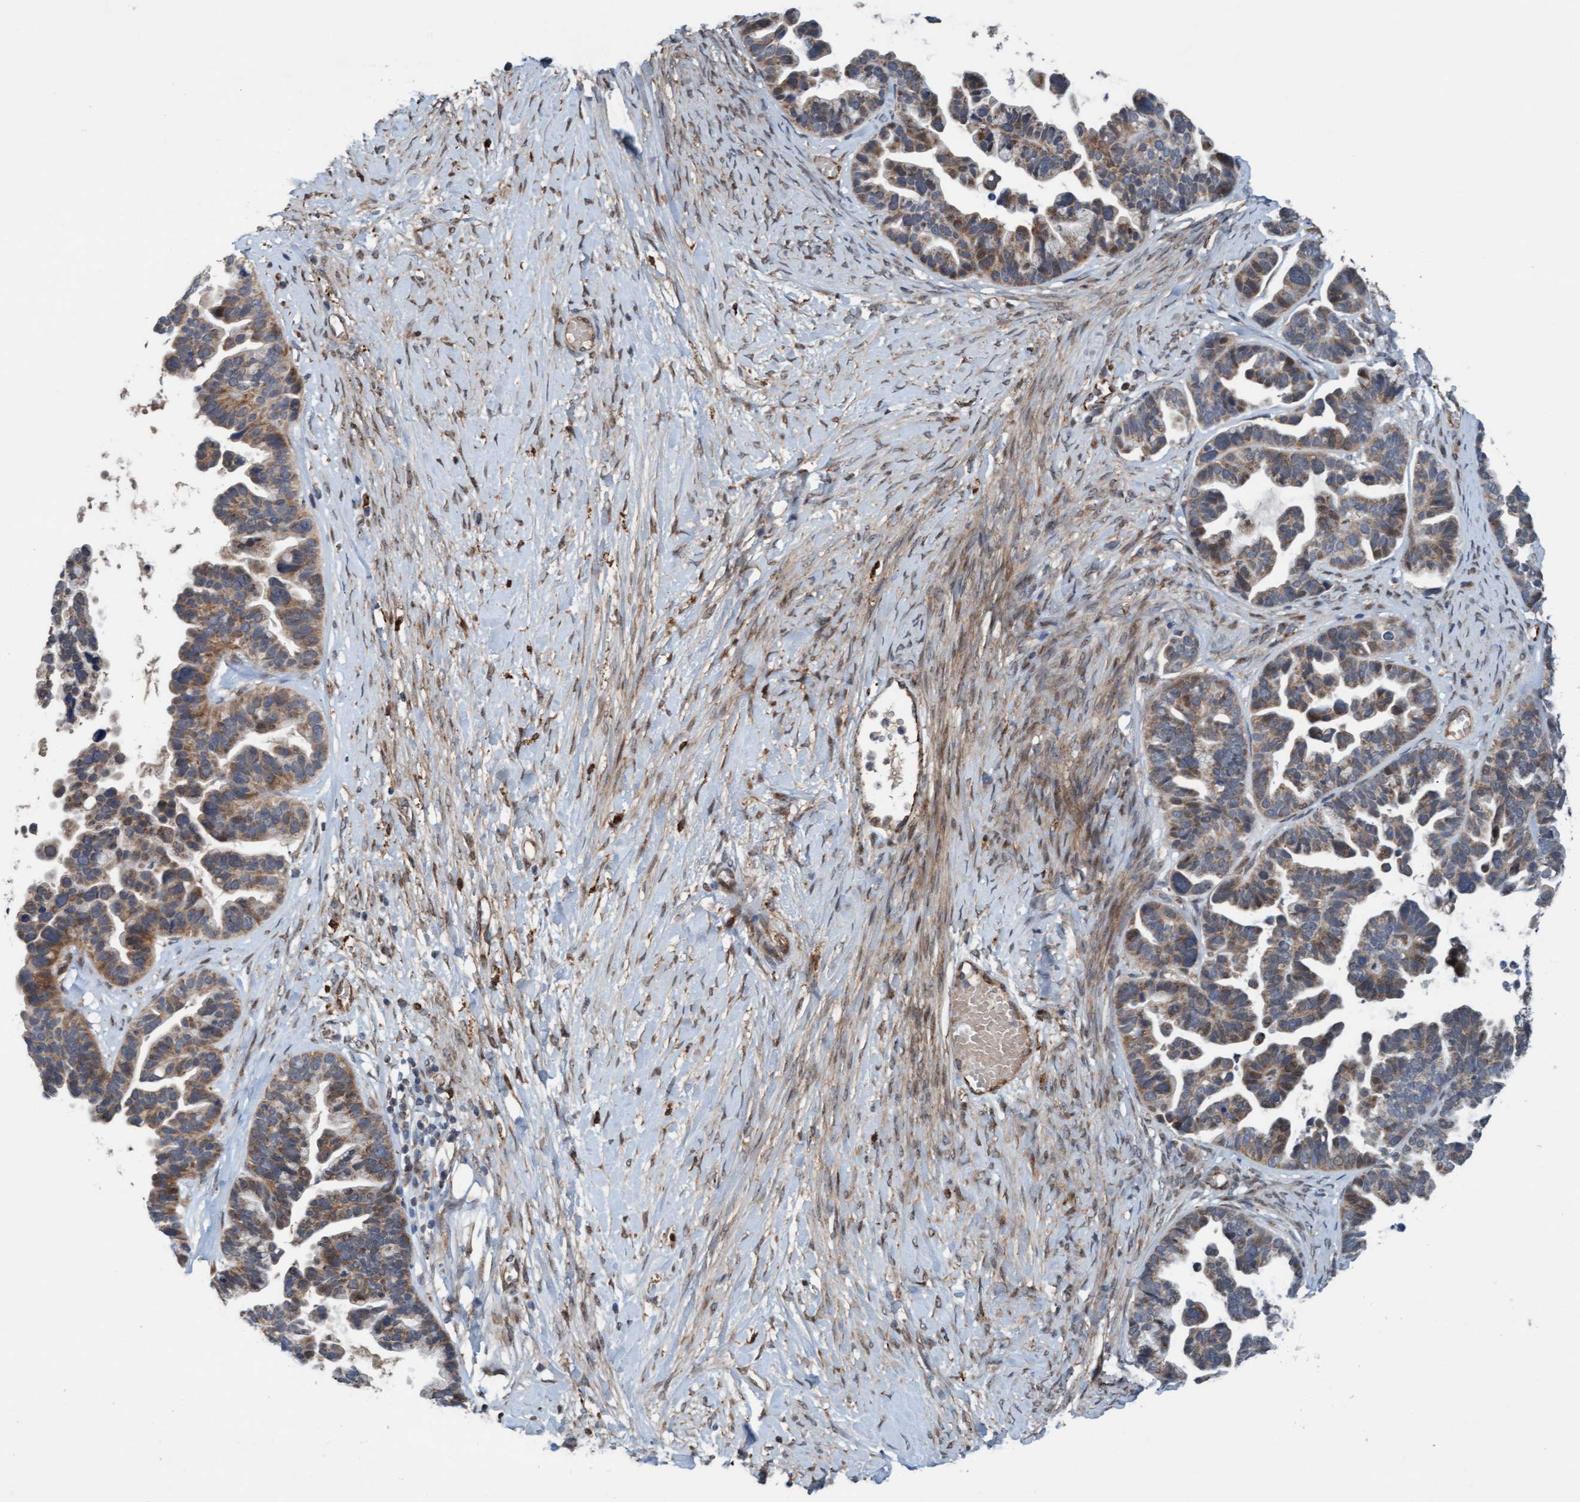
{"staining": {"intensity": "moderate", "quantity": ">75%", "location": "cytoplasmic/membranous"}, "tissue": "ovarian cancer", "cell_type": "Tumor cells", "image_type": "cancer", "snomed": [{"axis": "morphology", "description": "Cystadenocarcinoma, serous, NOS"}, {"axis": "topography", "description": "Ovary"}], "caption": "Immunohistochemistry photomicrograph of neoplastic tissue: serous cystadenocarcinoma (ovarian) stained using immunohistochemistry (IHC) demonstrates medium levels of moderate protein expression localized specifically in the cytoplasmic/membranous of tumor cells, appearing as a cytoplasmic/membranous brown color.", "gene": "ZNF566", "patient": {"sex": "female", "age": 56}}